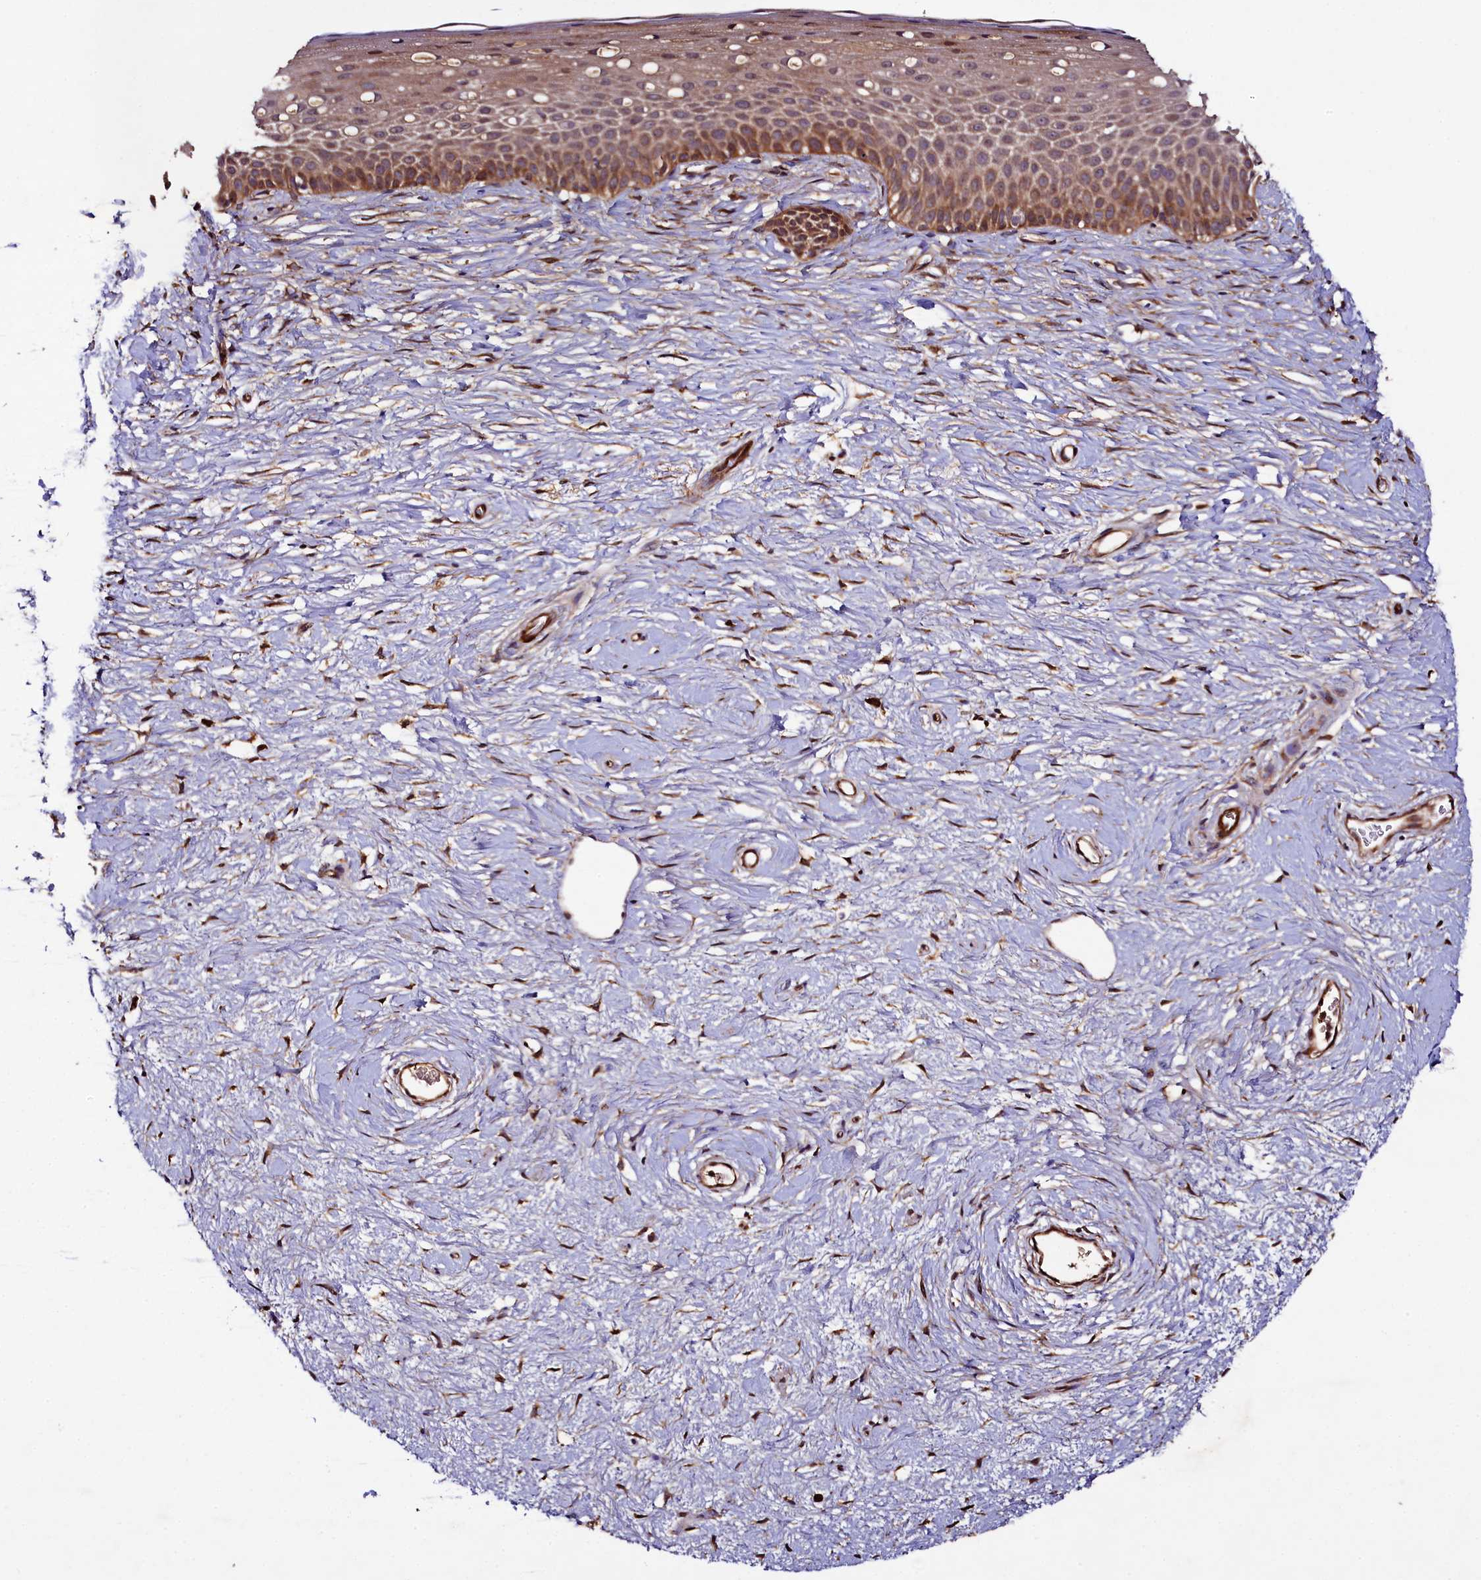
{"staining": {"intensity": "moderate", "quantity": "25%-75%", "location": "cytoplasmic/membranous"}, "tissue": "cervix", "cell_type": "Glandular cells", "image_type": "normal", "snomed": [{"axis": "morphology", "description": "Normal tissue, NOS"}, {"axis": "topography", "description": "Cervix"}], "caption": "Cervix stained with a protein marker exhibits moderate staining in glandular cells.", "gene": "CCDC102A", "patient": {"sex": "female", "age": 57}}